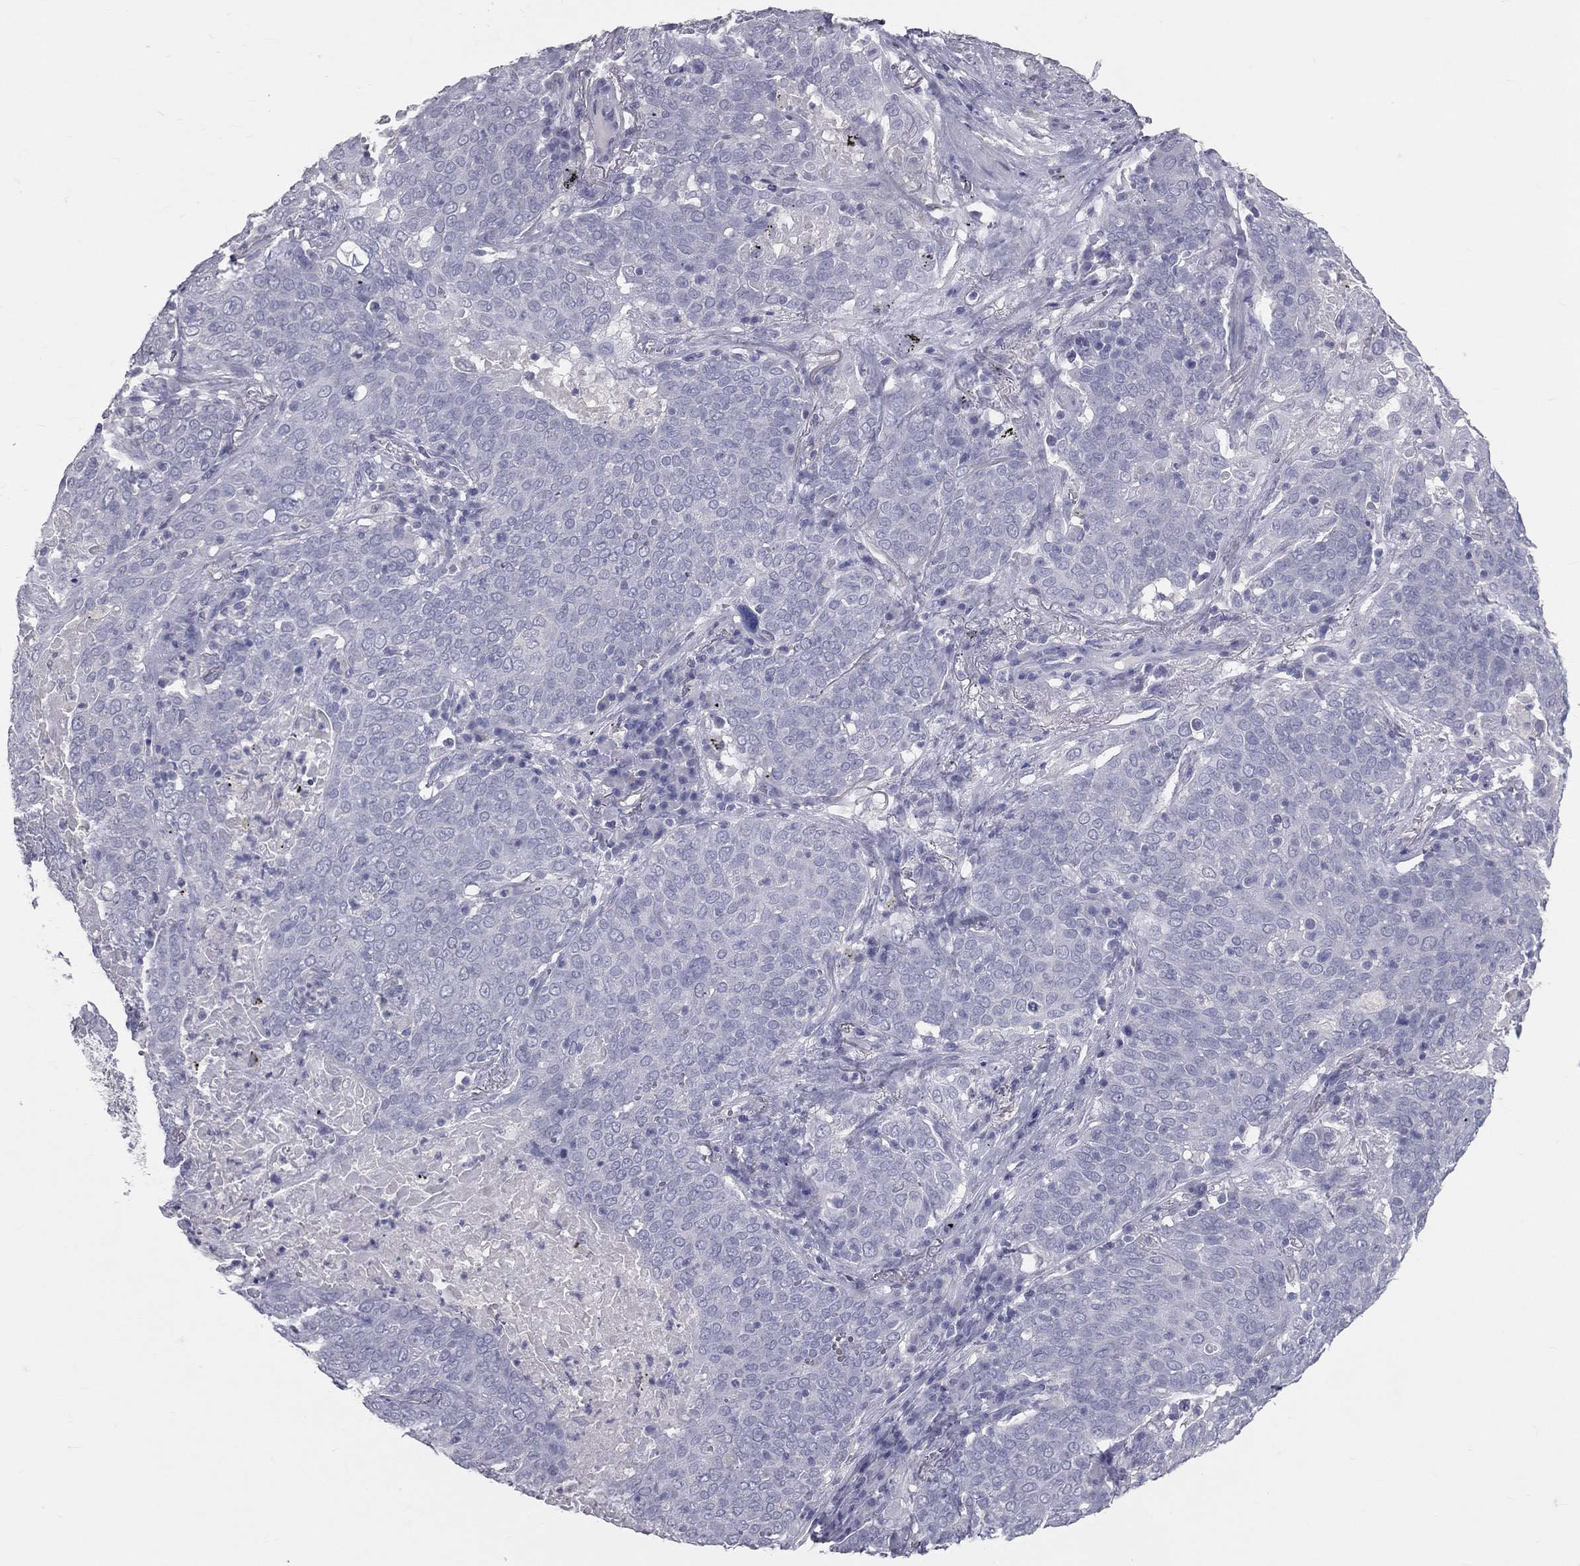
{"staining": {"intensity": "negative", "quantity": "none", "location": "none"}, "tissue": "lung cancer", "cell_type": "Tumor cells", "image_type": "cancer", "snomed": [{"axis": "morphology", "description": "Squamous cell carcinoma, NOS"}, {"axis": "topography", "description": "Lung"}], "caption": "A histopathology image of lung cancer (squamous cell carcinoma) stained for a protein shows no brown staining in tumor cells. The staining was performed using DAB to visualize the protein expression in brown, while the nuclei were stained in blue with hematoxylin (Magnification: 20x).", "gene": "TFPI2", "patient": {"sex": "male", "age": 82}}